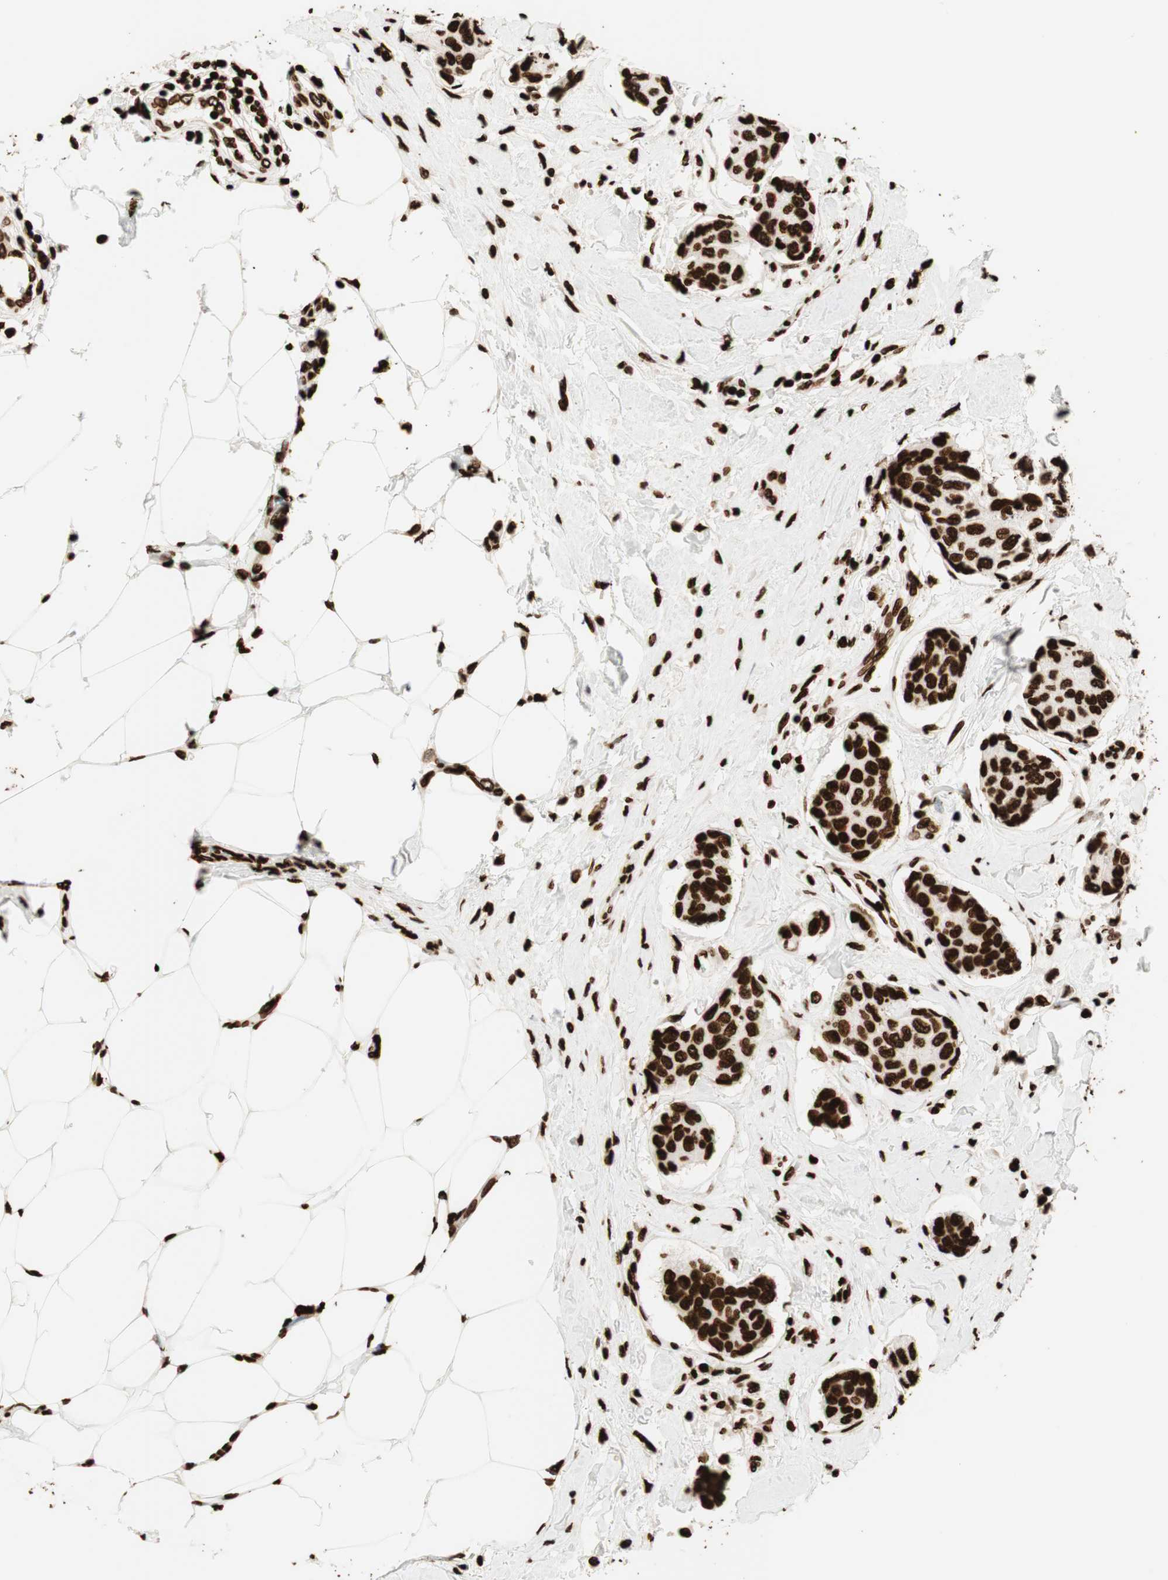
{"staining": {"intensity": "strong", "quantity": ">75%", "location": "cytoplasmic/membranous"}, "tissue": "breast cancer", "cell_type": "Tumor cells", "image_type": "cancer", "snomed": [{"axis": "morphology", "description": "Duct carcinoma"}, {"axis": "topography", "description": "Breast"}], "caption": "Protein expression by immunohistochemistry (IHC) displays strong cytoplasmic/membranous staining in approximately >75% of tumor cells in invasive ductal carcinoma (breast).", "gene": "GLI2", "patient": {"sex": "female", "age": 80}}